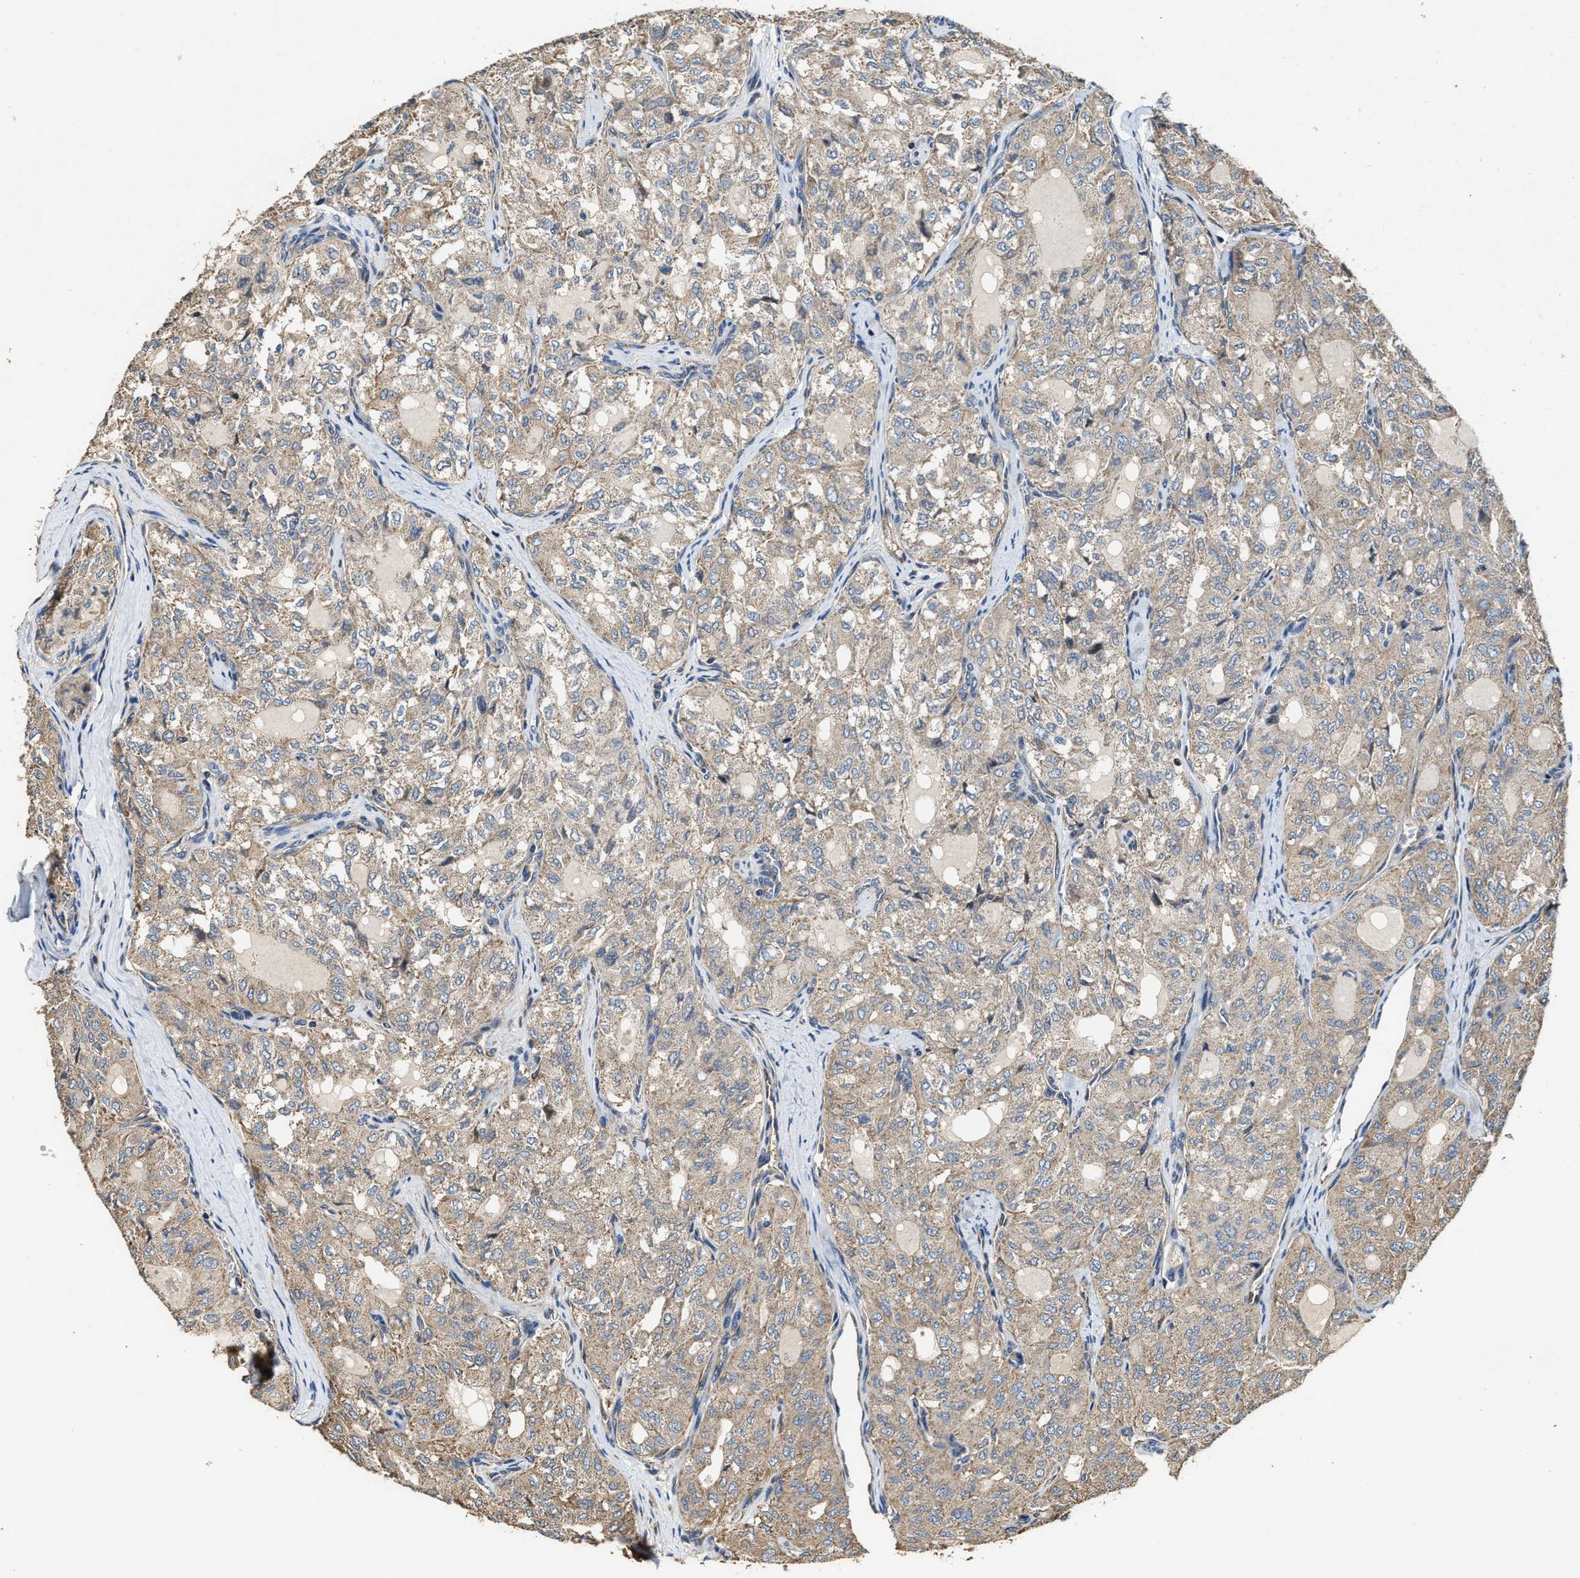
{"staining": {"intensity": "moderate", "quantity": "25%-75%", "location": "cytoplasmic/membranous"}, "tissue": "thyroid cancer", "cell_type": "Tumor cells", "image_type": "cancer", "snomed": [{"axis": "morphology", "description": "Follicular adenoma carcinoma, NOS"}, {"axis": "topography", "description": "Thyroid gland"}], "caption": "DAB immunohistochemical staining of human thyroid cancer exhibits moderate cytoplasmic/membranous protein staining in about 25%-75% of tumor cells.", "gene": "GFRA3", "patient": {"sex": "male", "age": 75}}